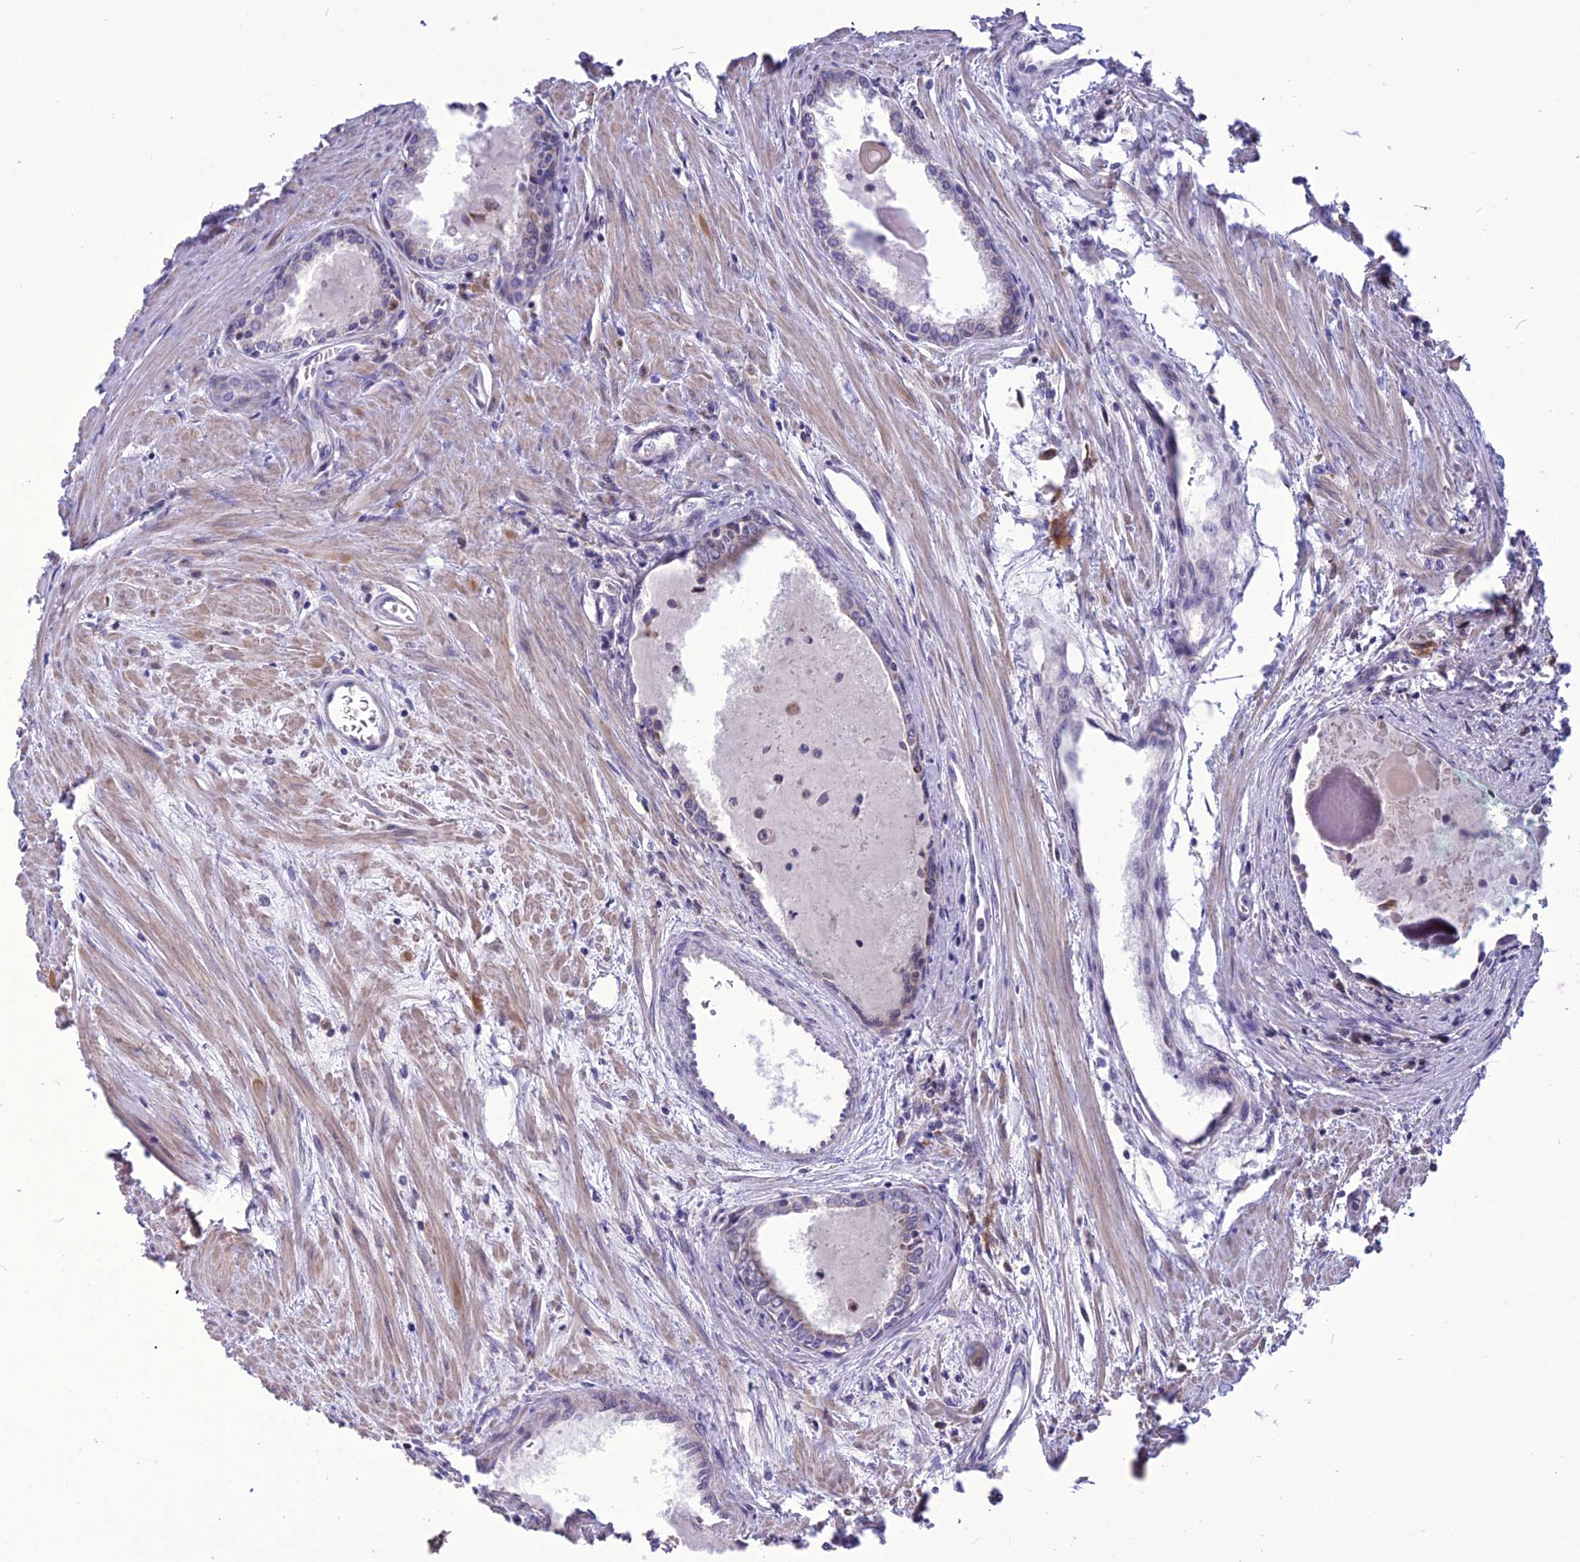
{"staining": {"intensity": "weak", "quantity": "<25%", "location": "cytoplasmic/membranous"}, "tissue": "prostate cancer", "cell_type": "Tumor cells", "image_type": "cancer", "snomed": [{"axis": "morphology", "description": "Adenocarcinoma, High grade"}, {"axis": "topography", "description": "Prostate"}], "caption": "The image shows no staining of tumor cells in prostate cancer (high-grade adenocarcinoma).", "gene": "SPG21", "patient": {"sex": "male", "age": 68}}